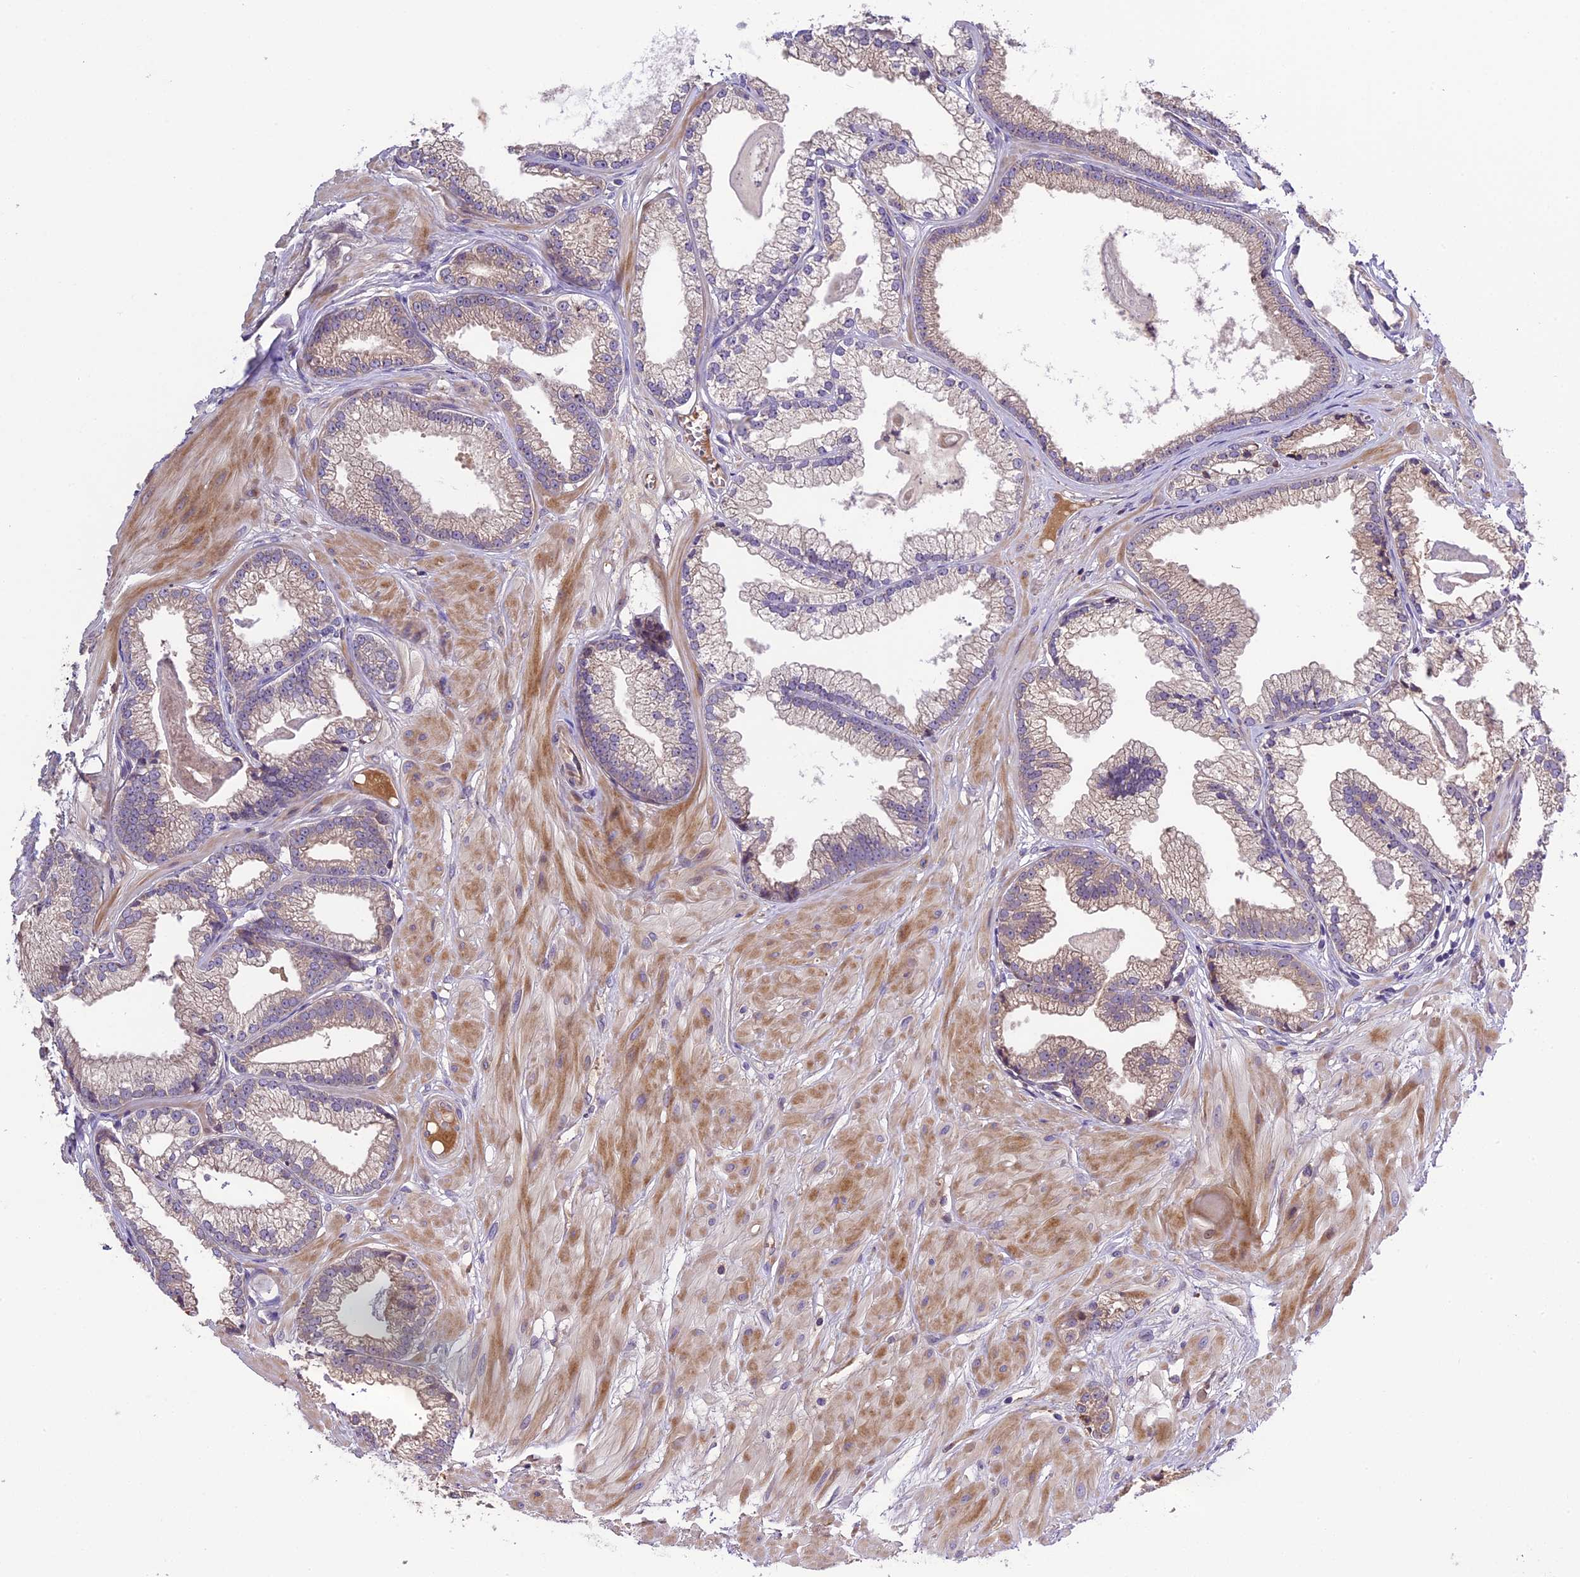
{"staining": {"intensity": "weak", "quantity": "25%-75%", "location": "cytoplasmic/membranous"}, "tissue": "prostate cancer", "cell_type": "Tumor cells", "image_type": "cancer", "snomed": [{"axis": "morphology", "description": "Adenocarcinoma, Low grade"}, {"axis": "topography", "description": "Prostate"}], "caption": "Tumor cells demonstrate low levels of weak cytoplasmic/membranous expression in about 25%-75% of cells in human prostate cancer (adenocarcinoma (low-grade)).", "gene": "ABCC10", "patient": {"sex": "male", "age": 64}}